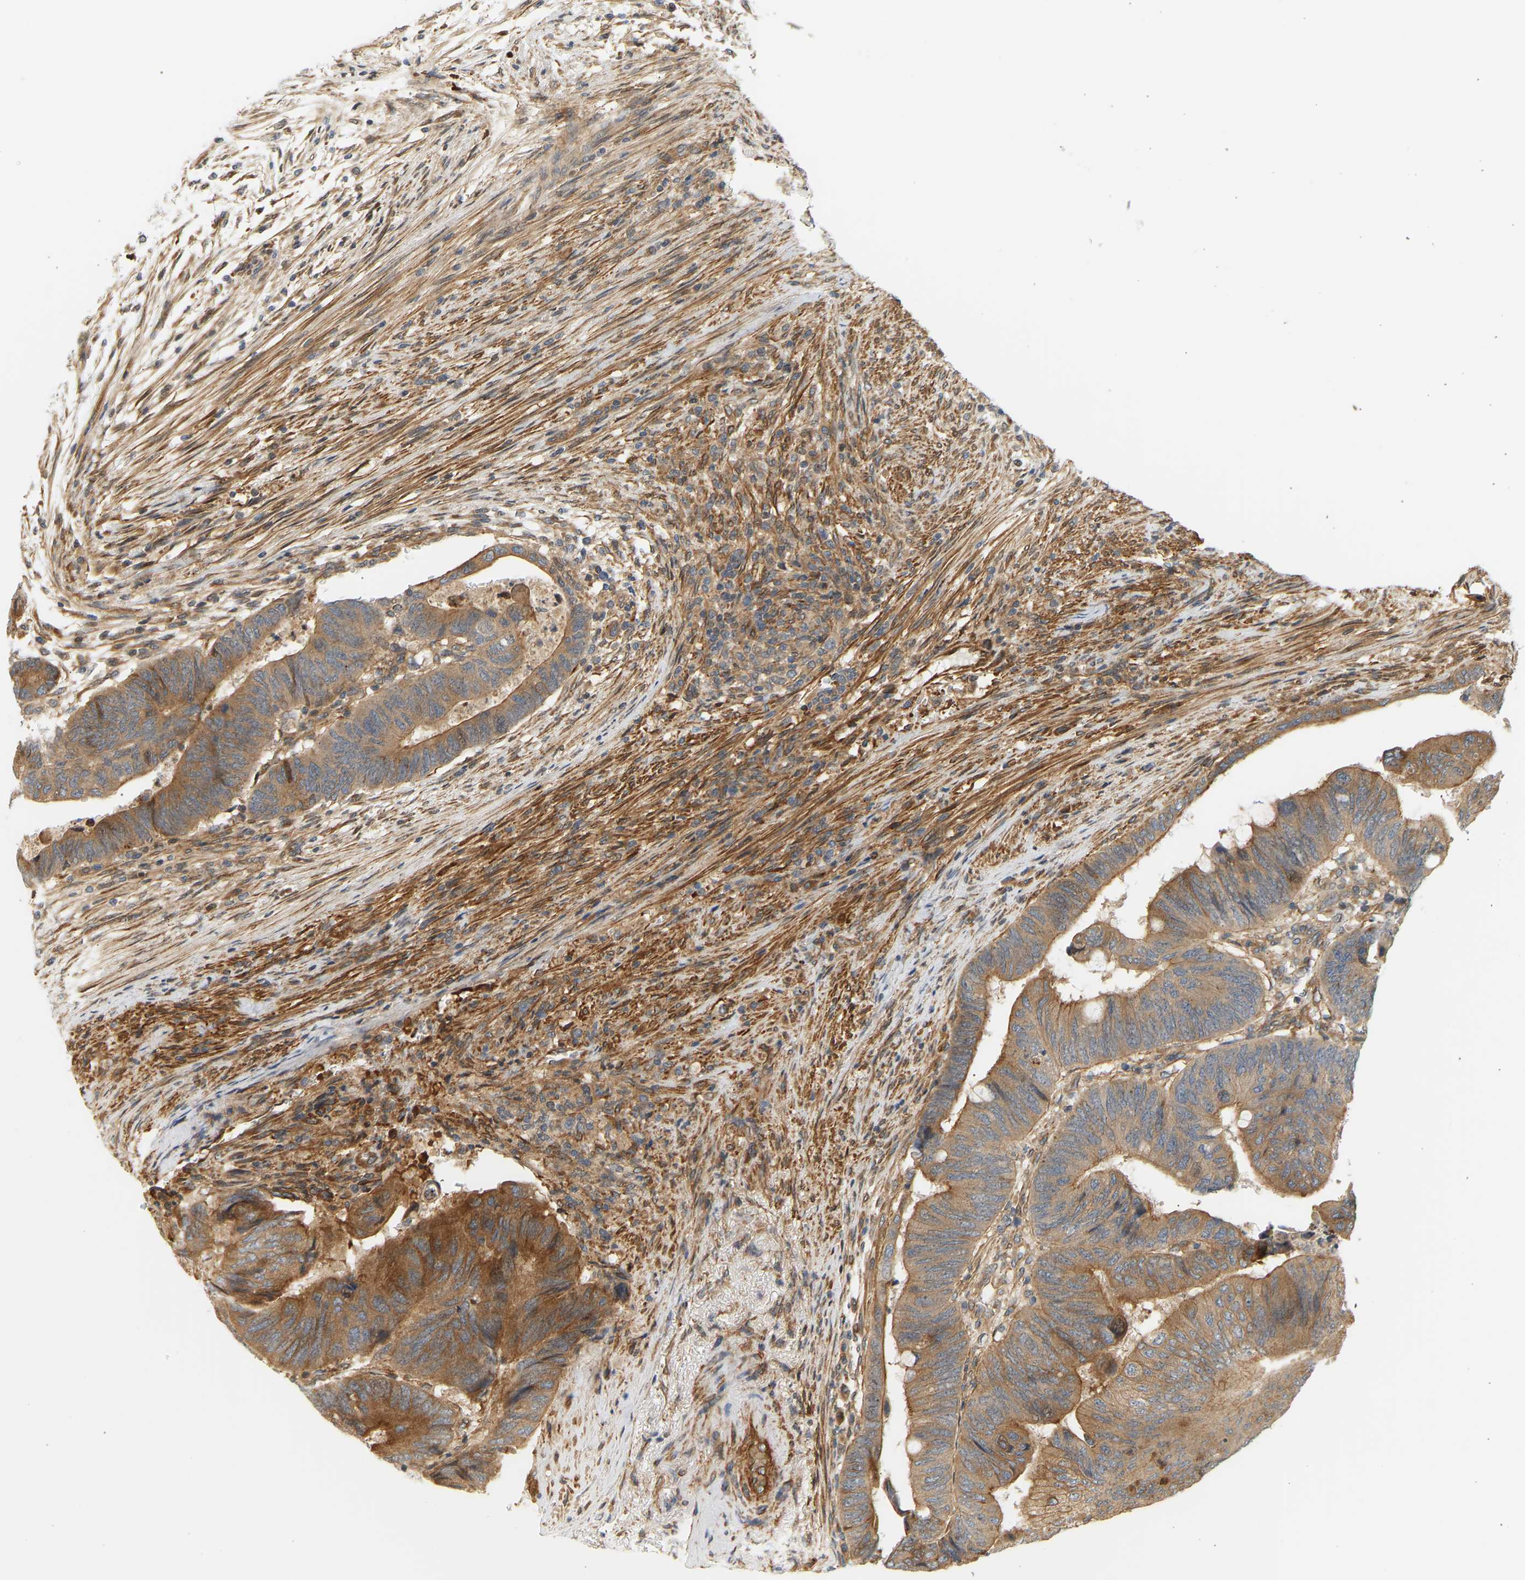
{"staining": {"intensity": "moderate", "quantity": ">75%", "location": "cytoplasmic/membranous"}, "tissue": "colorectal cancer", "cell_type": "Tumor cells", "image_type": "cancer", "snomed": [{"axis": "morphology", "description": "Normal tissue, NOS"}, {"axis": "morphology", "description": "Adenocarcinoma, NOS"}, {"axis": "topography", "description": "Rectum"}, {"axis": "topography", "description": "Peripheral nerve tissue"}], "caption": "Colorectal cancer (adenocarcinoma) tissue shows moderate cytoplasmic/membranous staining in about >75% of tumor cells Nuclei are stained in blue.", "gene": "CEP57", "patient": {"sex": "male", "age": 92}}